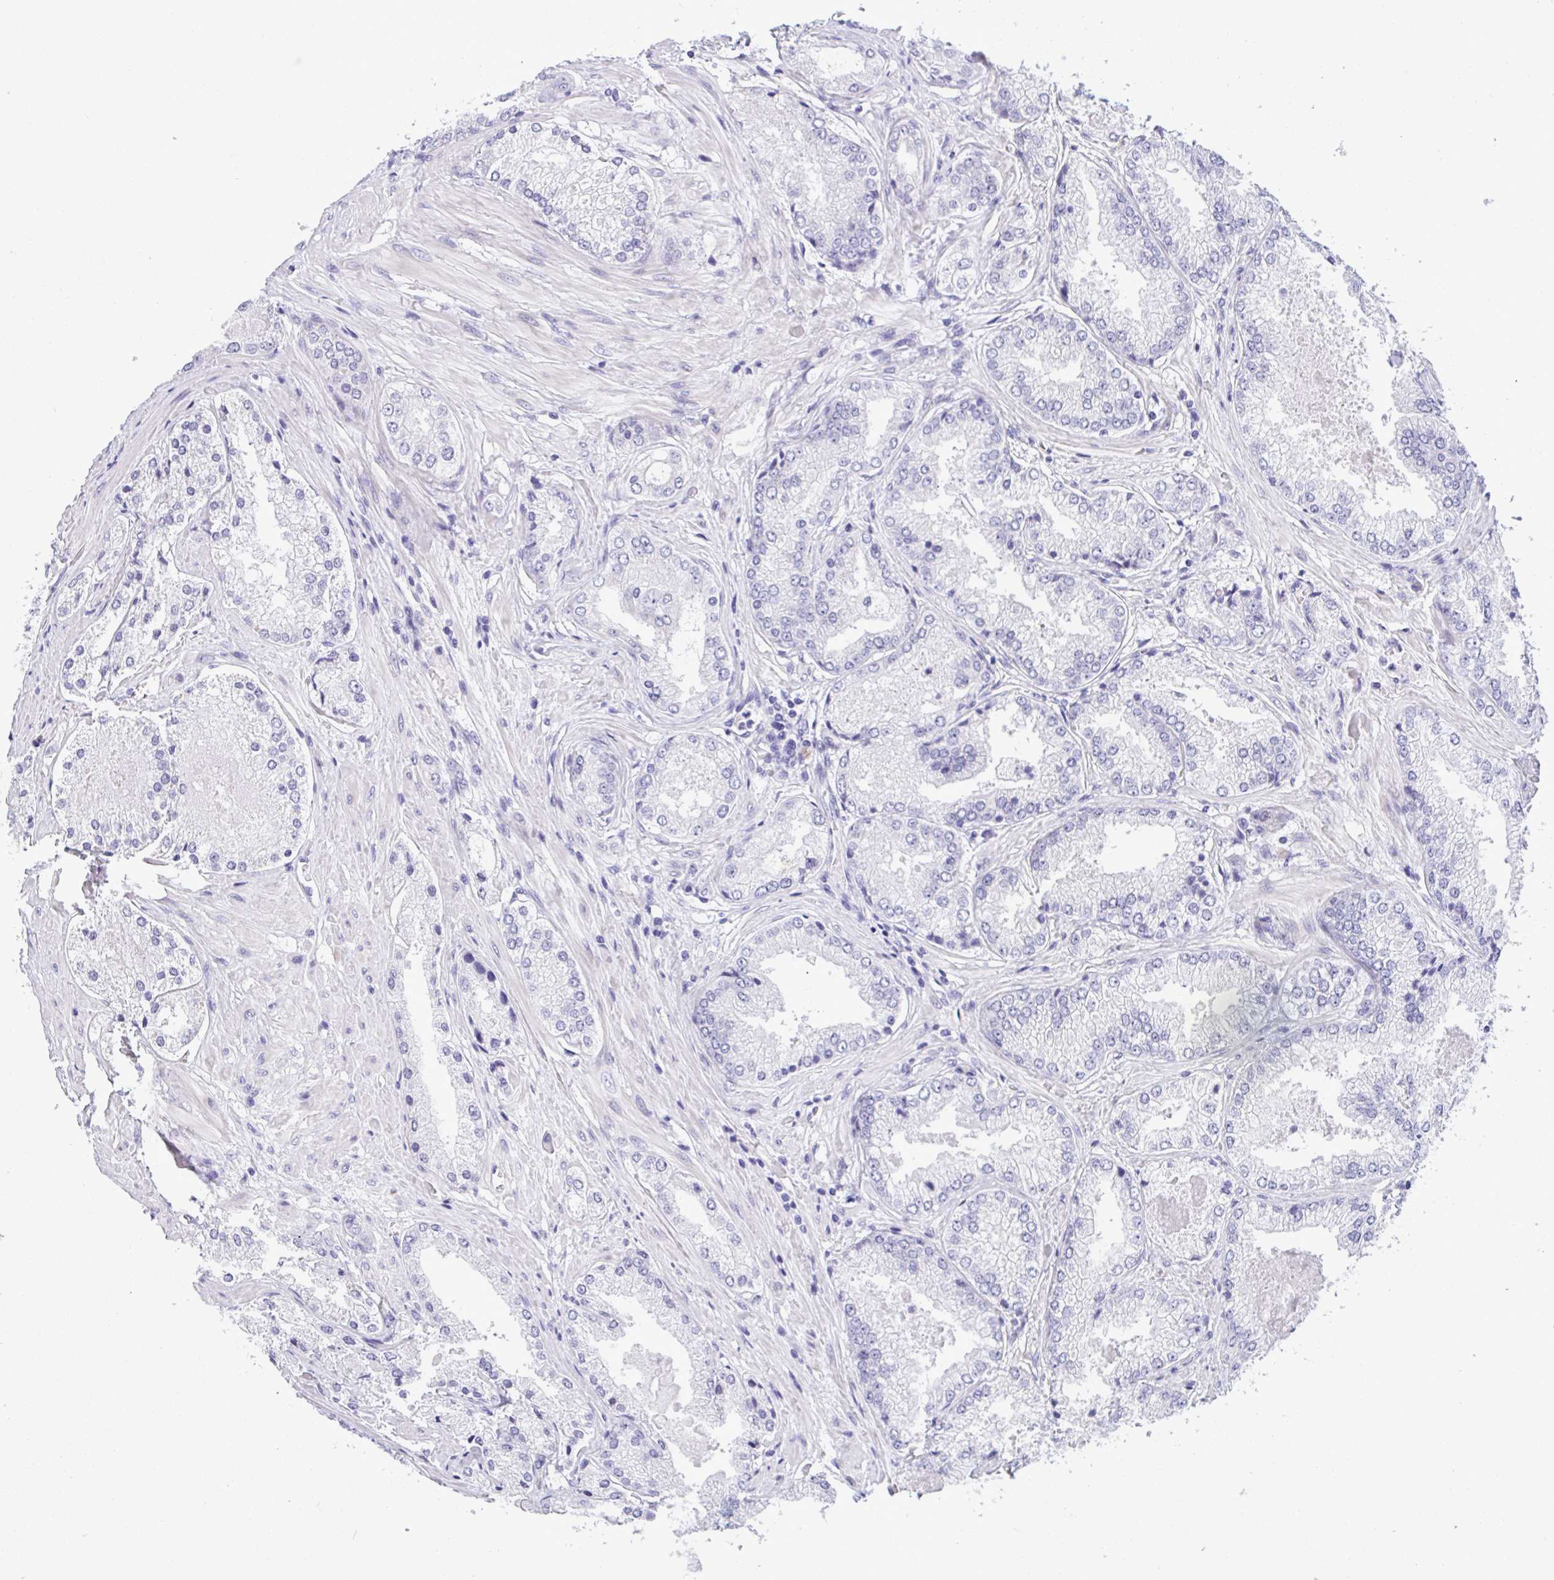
{"staining": {"intensity": "negative", "quantity": "none", "location": "none"}, "tissue": "prostate cancer", "cell_type": "Tumor cells", "image_type": "cancer", "snomed": [{"axis": "morphology", "description": "Adenocarcinoma, Low grade"}, {"axis": "topography", "description": "Prostate"}], "caption": "A high-resolution photomicrograph shows immunohistochemistry staining of prostate cancer (low-grade adenocarcinoma), which reveals no significant positivity in tumor cells.", "gene": "YBX2", "patient": {"sex": "male", "age": 68}}